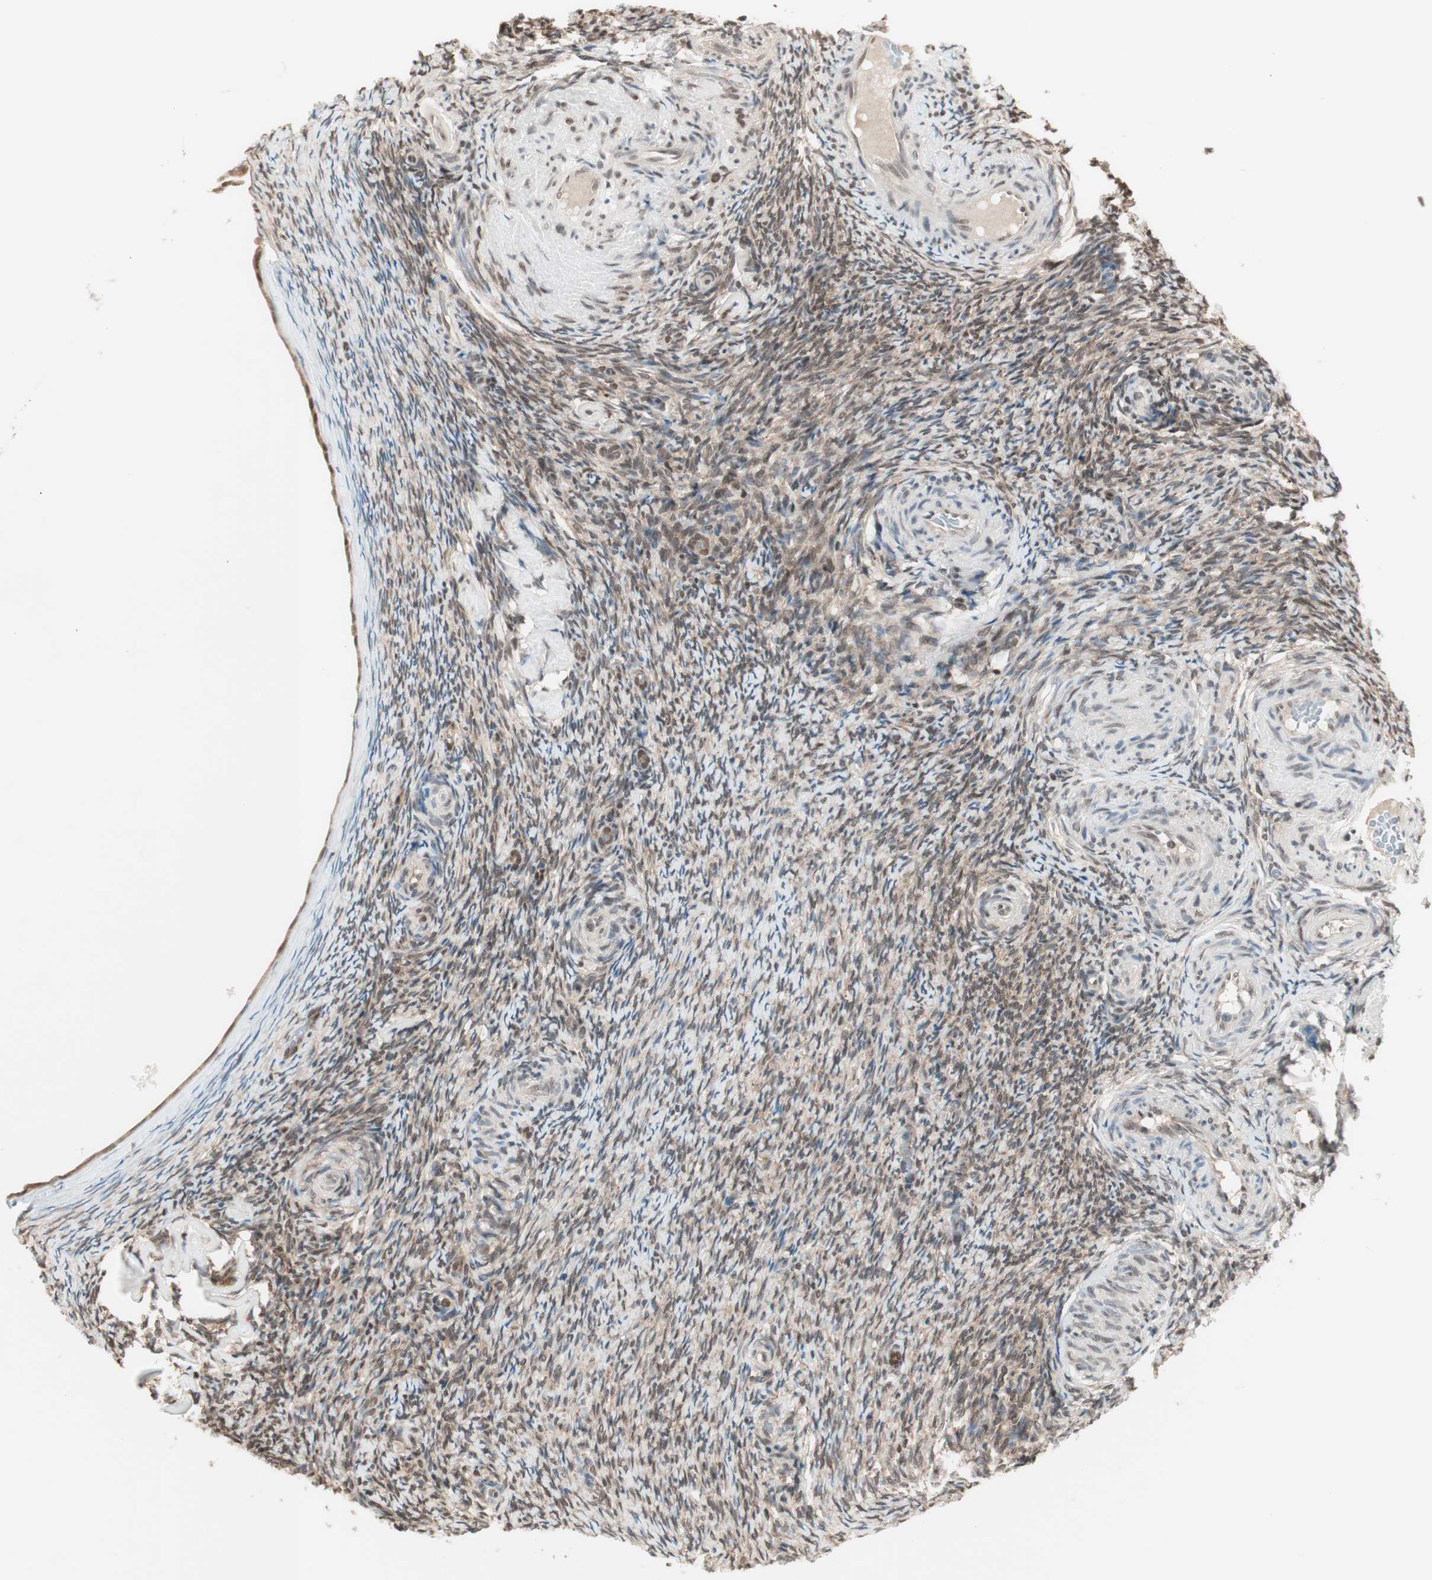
{"staining": {"intensity": "moderate", "quantity": "25%-75%", "location": "nuclear"}, "tissue": "ovary", "cell_type": "Ovarian stroma cells", "image_type": "normal", "snomed": [{"axis": "morphology", "description": "Normal tissue, NOS"}, {"axis": "topography", "description": "Ovary"}], "caption": "DAB immunohistochemical staining of benign human ovary reveals moderate nuclear protein positivity in about 25%-75% of ovarian stroma cells. Using DAB (brown) and hematoxylin (blue) stains, captured at high magnification using brightfield microscopy.", "gene": "UBE2I", "patient": {"sex": "female", "age": 60}}